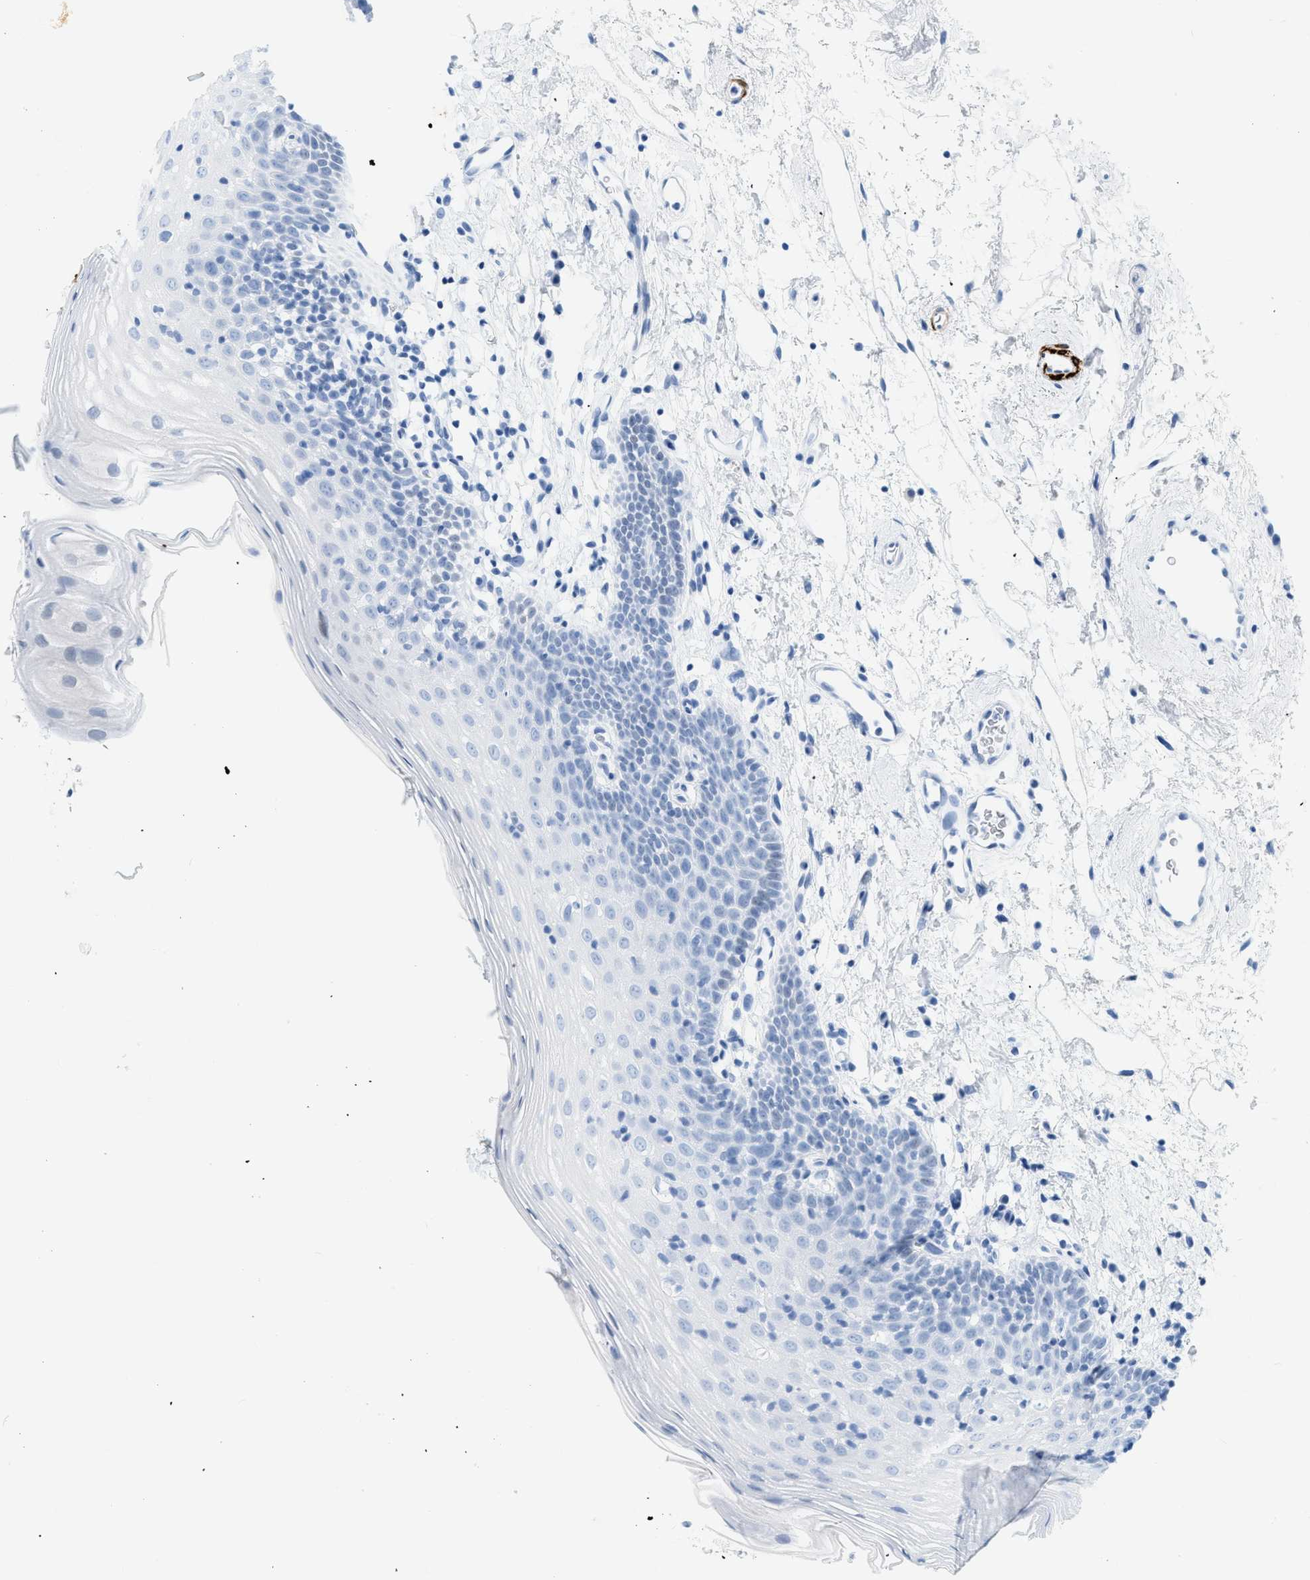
{"staining": {"intensity": "negative", "quantity": "none", "location": "none"}, "tissue": "oral mucosa", "cell_type": "Squamous epithelial cells", "image_type": "normal", "snomed": [{"axis": "morphology", "description": "Normal tissue, NOS"}, {"axis": "topography", "description": "Oral tissue"}], "caption": "This is a micrograph of immunohistochemistry staining of normal oral mucosa, which shows no expression in squamous epithelial cells.", "gene": "DES", "patient": {"sex": "male", "age": 66}}